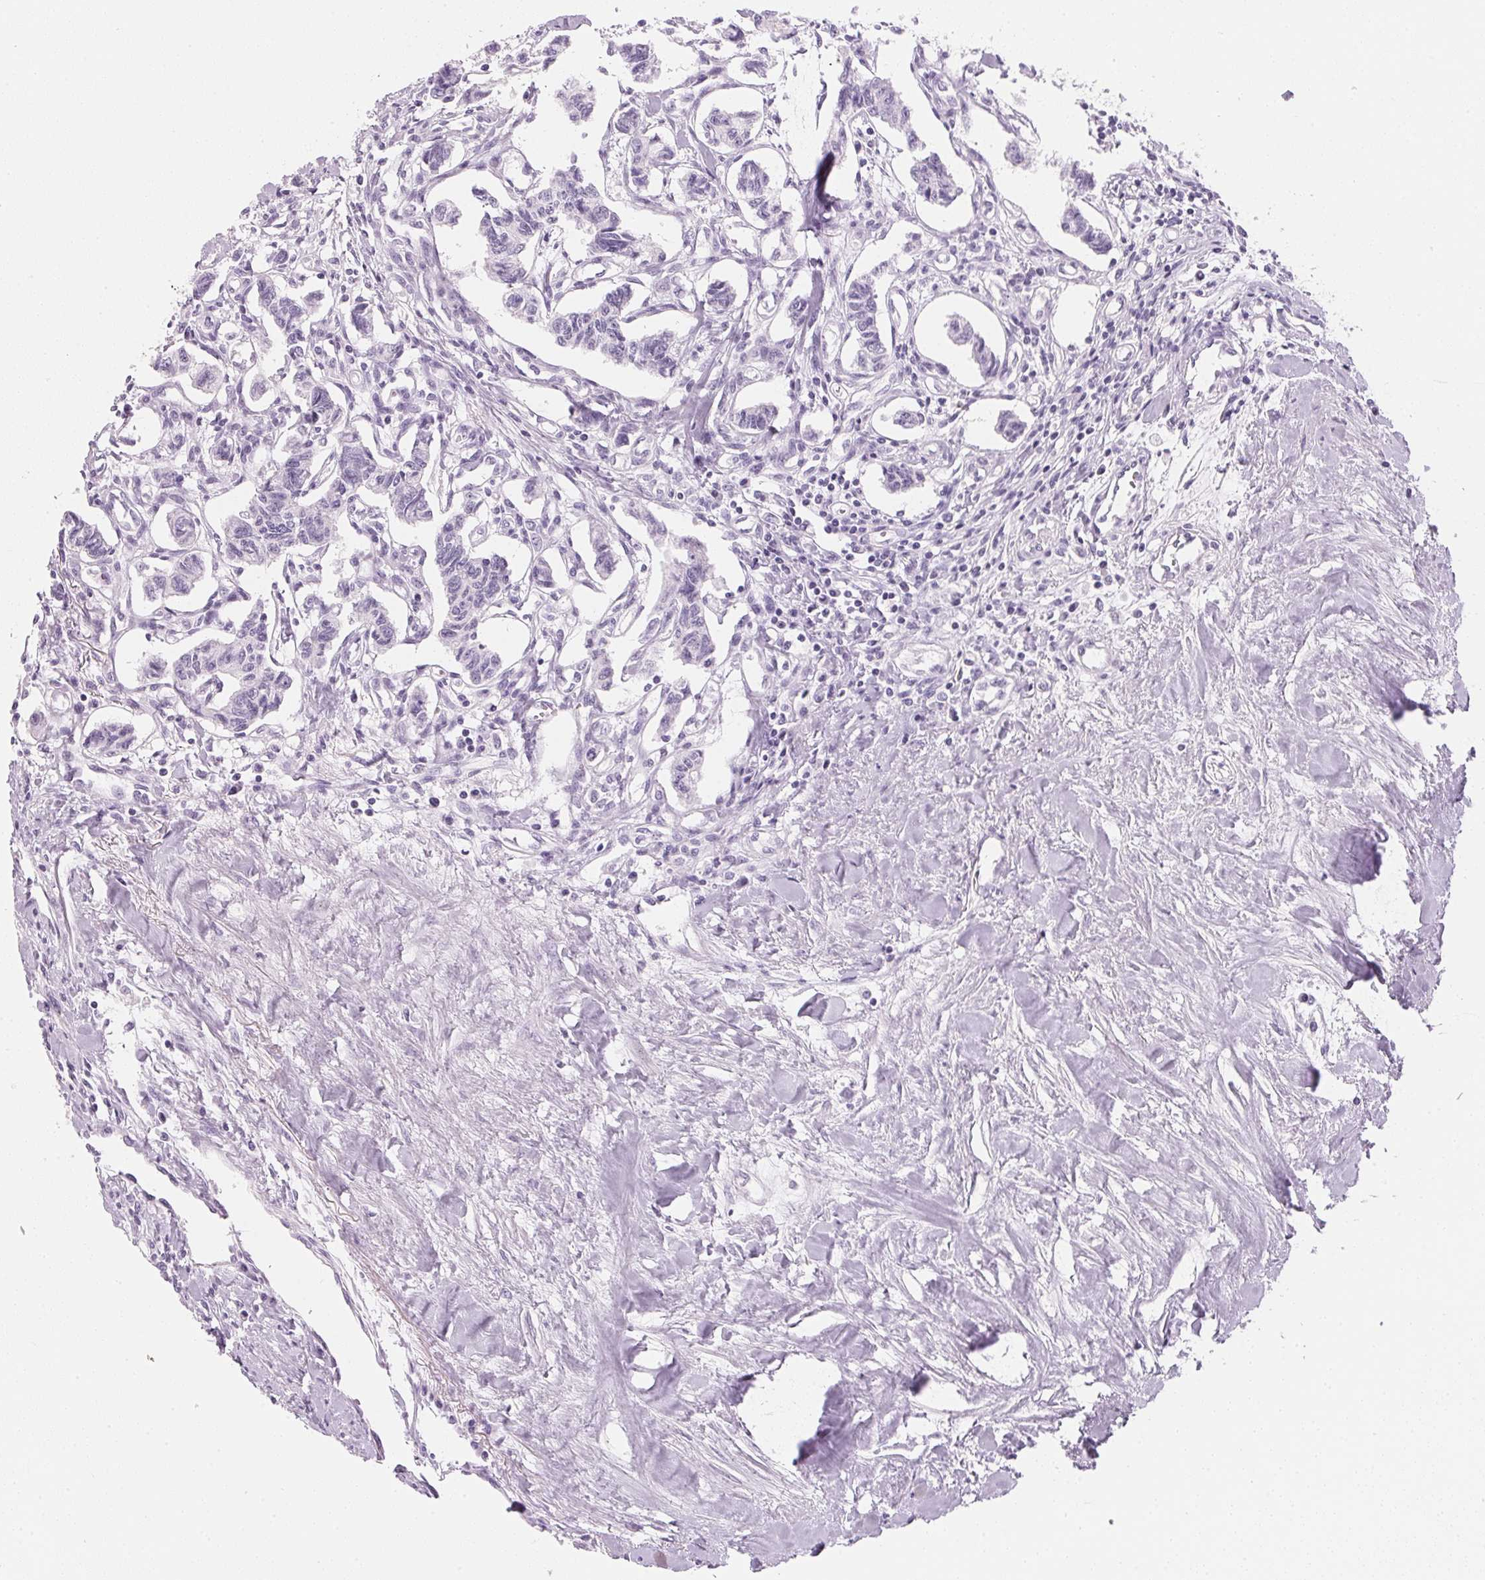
{"staining": {"intensity": "negative", "quantity": "none", "location": "none"}, "tissue": "carcinoid", "cell_type": "Tumor cells", "image_type": "cancer", "snomed": [{"axis": "morphology", "description": "Carcinoid, malignant, NOS"}, {"axis": "topography", "description": "Kidney"}], "caption": "Protein analysis of carcinoid reveals no significant expression in tumor cells. (DAB (3,3'-diaminobenzidine) IHC, high magnification).", "gene": "IGFBP1", "patient": {"sex": "female", "age": 41}}